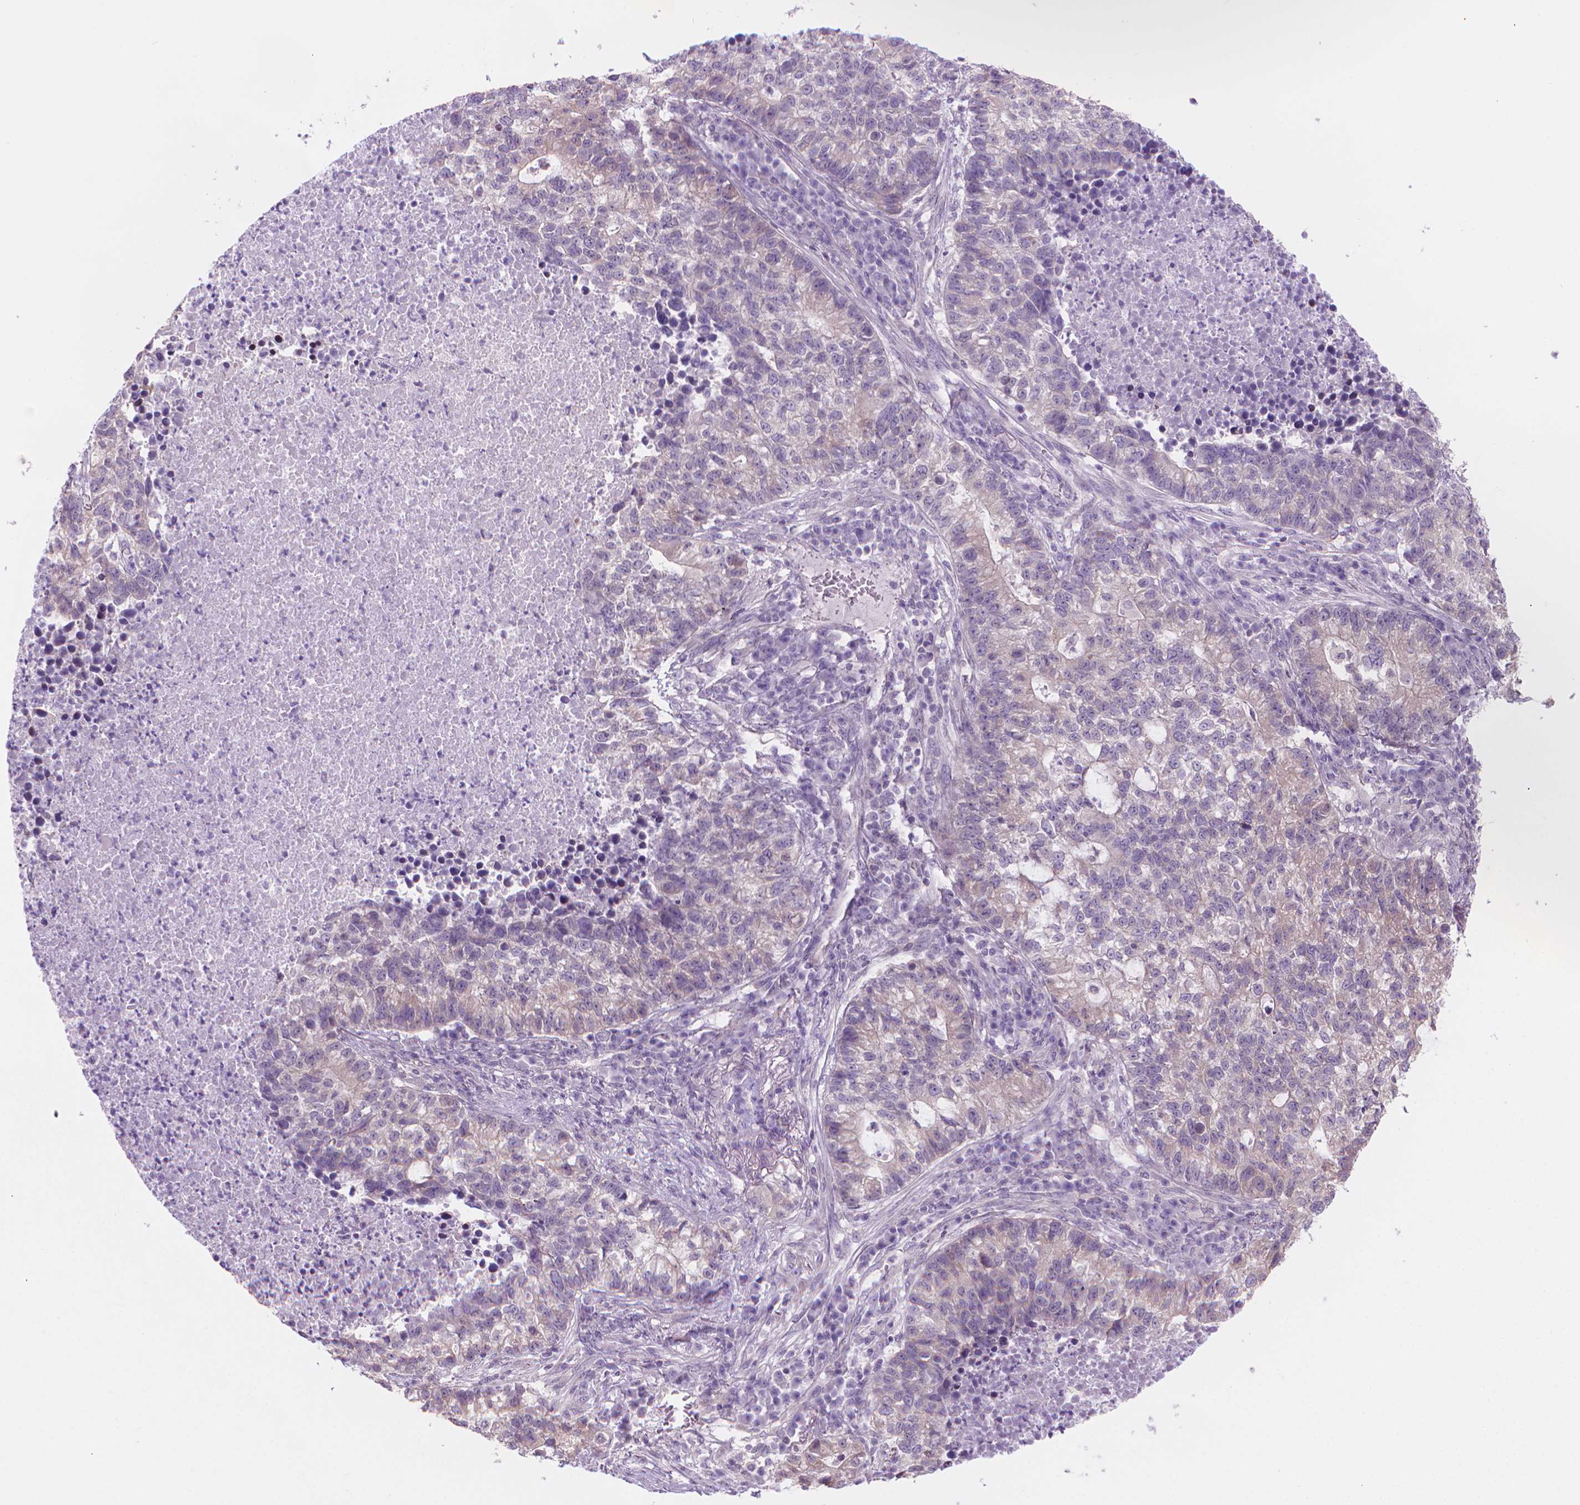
{"staining": {"intensity": "negative", "quantity": "none", "location": "none"}, "tissue": "lung cancer", "cell_type": "Tumor cells", "image_type": "cancer", "snomed": [{"axis": "morphology", "description": "Adenocarcinoma, NOS"}, {"axis": "topography", "description": "Lung"}], "caption": "Human adenocarcinoma (lung) stained for a protein using immunohistochemistry reveals no expression in tumor cells.", "gene": "ENSG00000187186", "patient": {"sex": "male", "age": 57}}